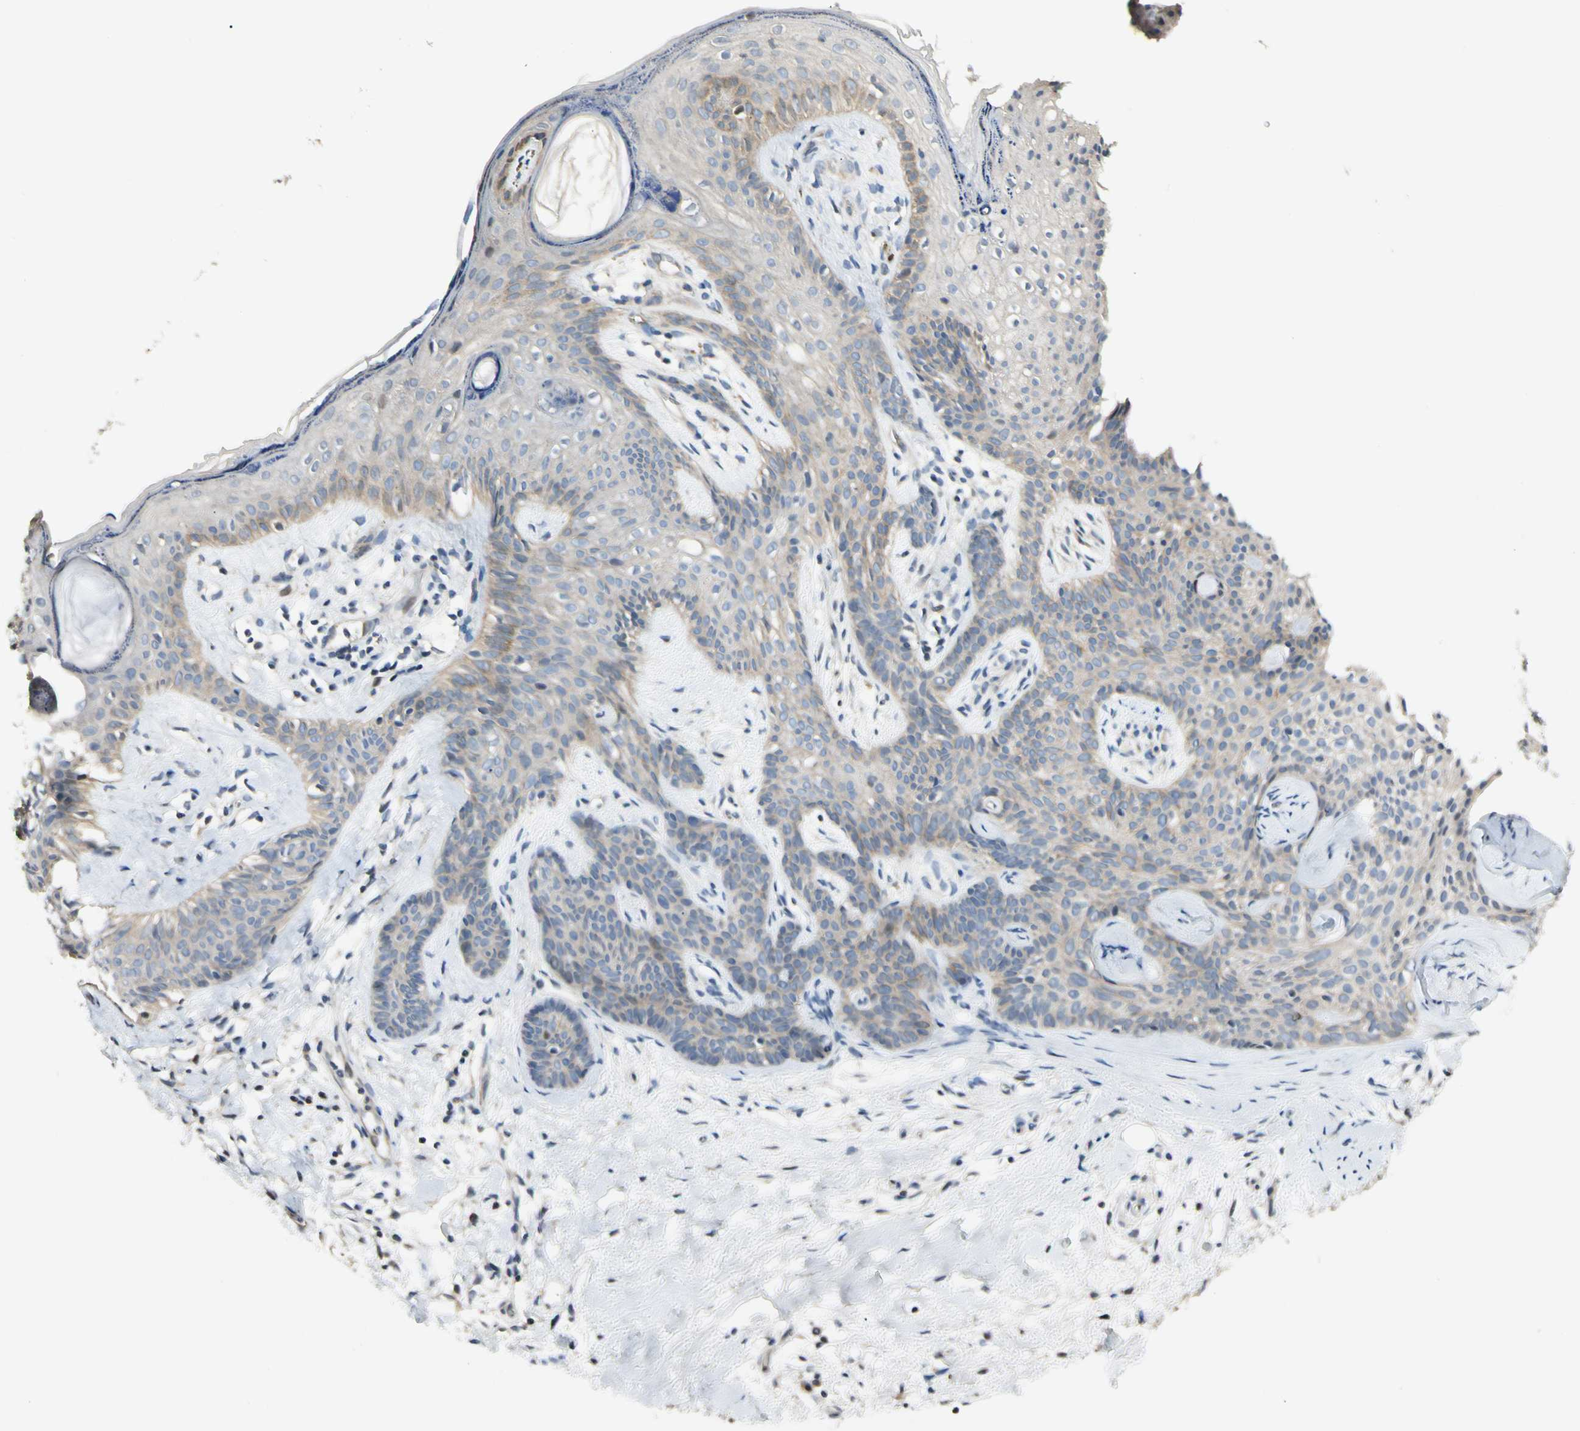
{"staining": {"intensity": "weak", "quantity": ">75%", "location": "cytoplasmic/membranous"}, "tissue": "skin cancer", "cell_type": "Tumor cells", "image_type": "cancer", "snomed": [{"axis": "morphology", "description": "Developmental malformation"}, {"axis": "morphology", "description": "Basal cell carcinoma"}, {"axis": "topography", "description": "Skin"}], "caption": "Approximately >75% of tumor cells in basal cell carcinoma (skin) demonstrate weak cytoplasmic/membranous protein expression as visualized by brown immunohistochemical staining.", "gene": "P3H2", "patient": {"sex": "female", "age": 62}}